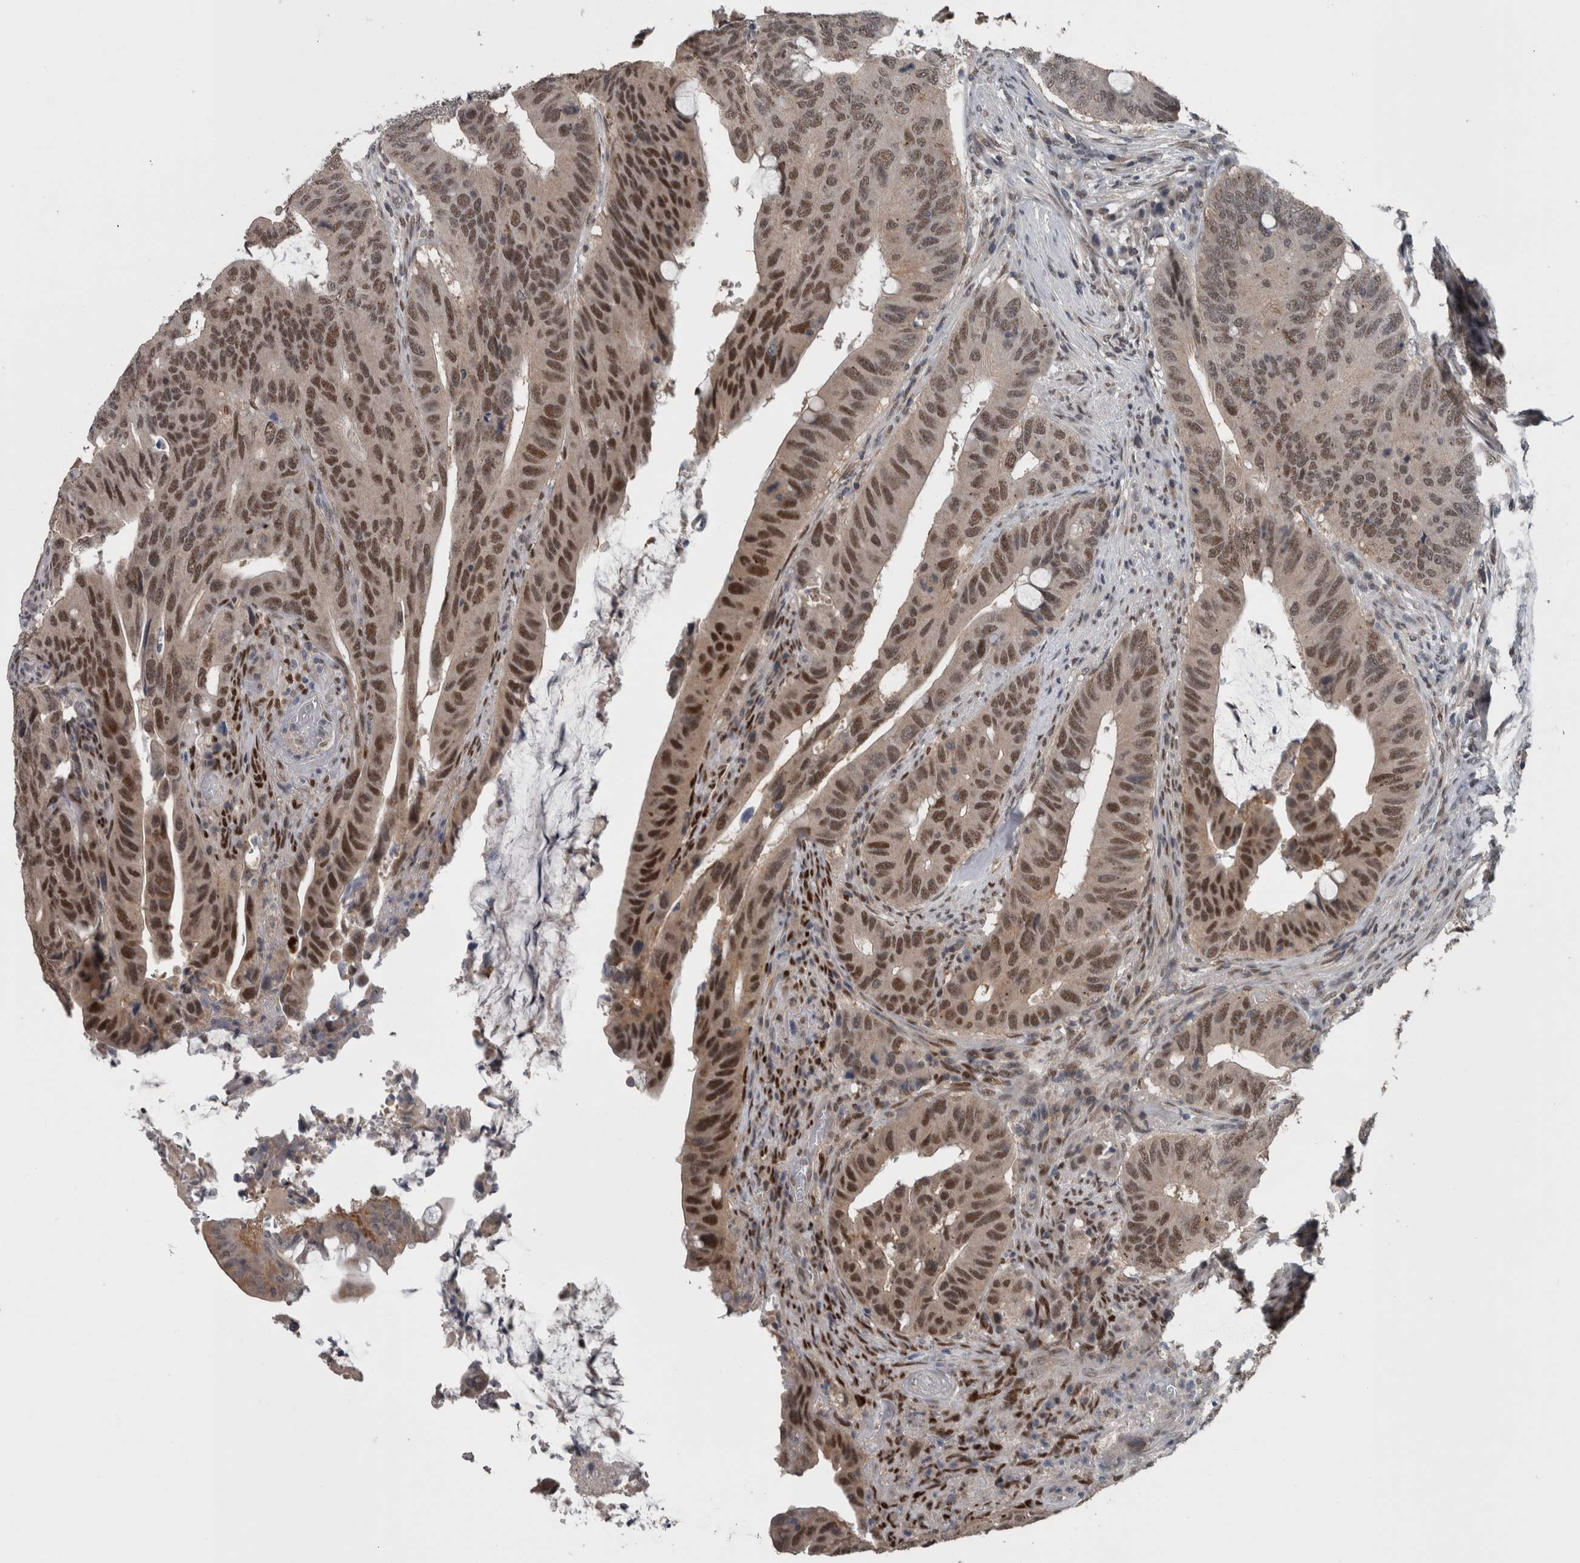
{"staining": {"intensity": "moderate", "quantity": ">75%", "location": "nuclear"}, "tissue": "colorectal cancer", "cell_type": "Tumor cells", "image_type": "cancer", "snomed": [{"axis": "morphology", "description": "Adenocarcinoma, NOS"}, {"axis": "topography", "description": "Colon"}], "caption": "Colorectal cancer was stained to show a protein in brown. There is medium levels of moderate nuclear staining in approximately >75% of tumor cells. (DAB (3,3'-diaminobenzidine) IHC, brown staining for protein, blue staining for nuclei).", "gene": "ZBTB21", "patient": {"sex": "male", "age": 71}}